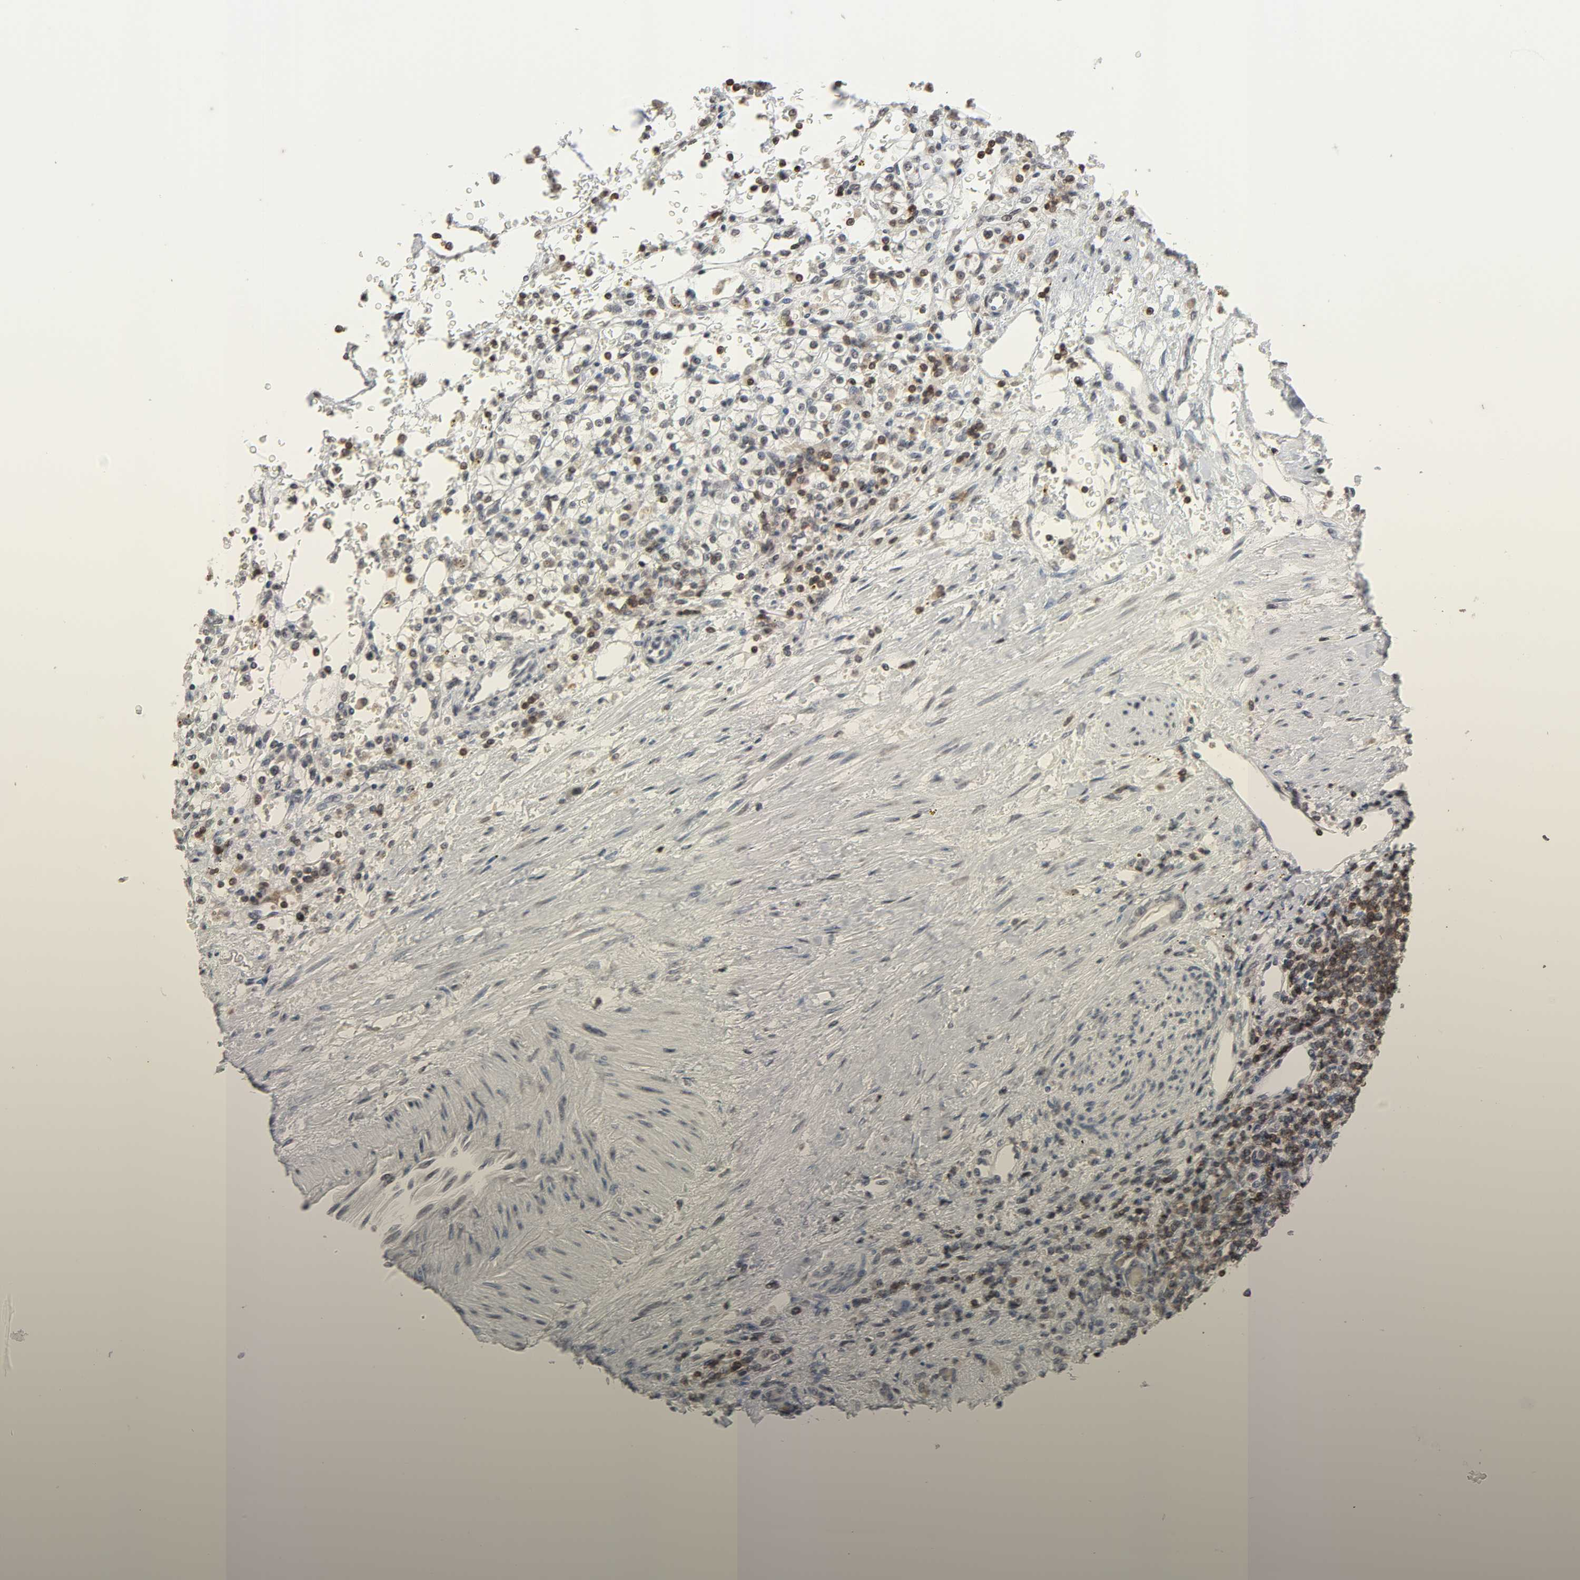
{"staining": {"intensity": "moderate", "quantity": "<25%", "location": "nuclear"}, "tissue": "renal cancer", "cell_type": "Tumor cells", "image_type": "cancer", "snomed": [{"axis": "morphology", "description": "Normal tissue, NOS"}, {"axis": "morphology", "description": "Adenocarcinoma, NOS"}, {"axis": "topography", "description": "Kidney"}], "caption": "Immunohistochemical staining of renal cancer (adenocarcinoma) exhibits moderate nuclear protein expression in about <25% of tumor cells. (DAB (3,3'-diaminobenzidine) = brown stain, brightfield microscopy at high magnification).", "gene": "STK4", "patient": {"sex": "female", "age": 55}}